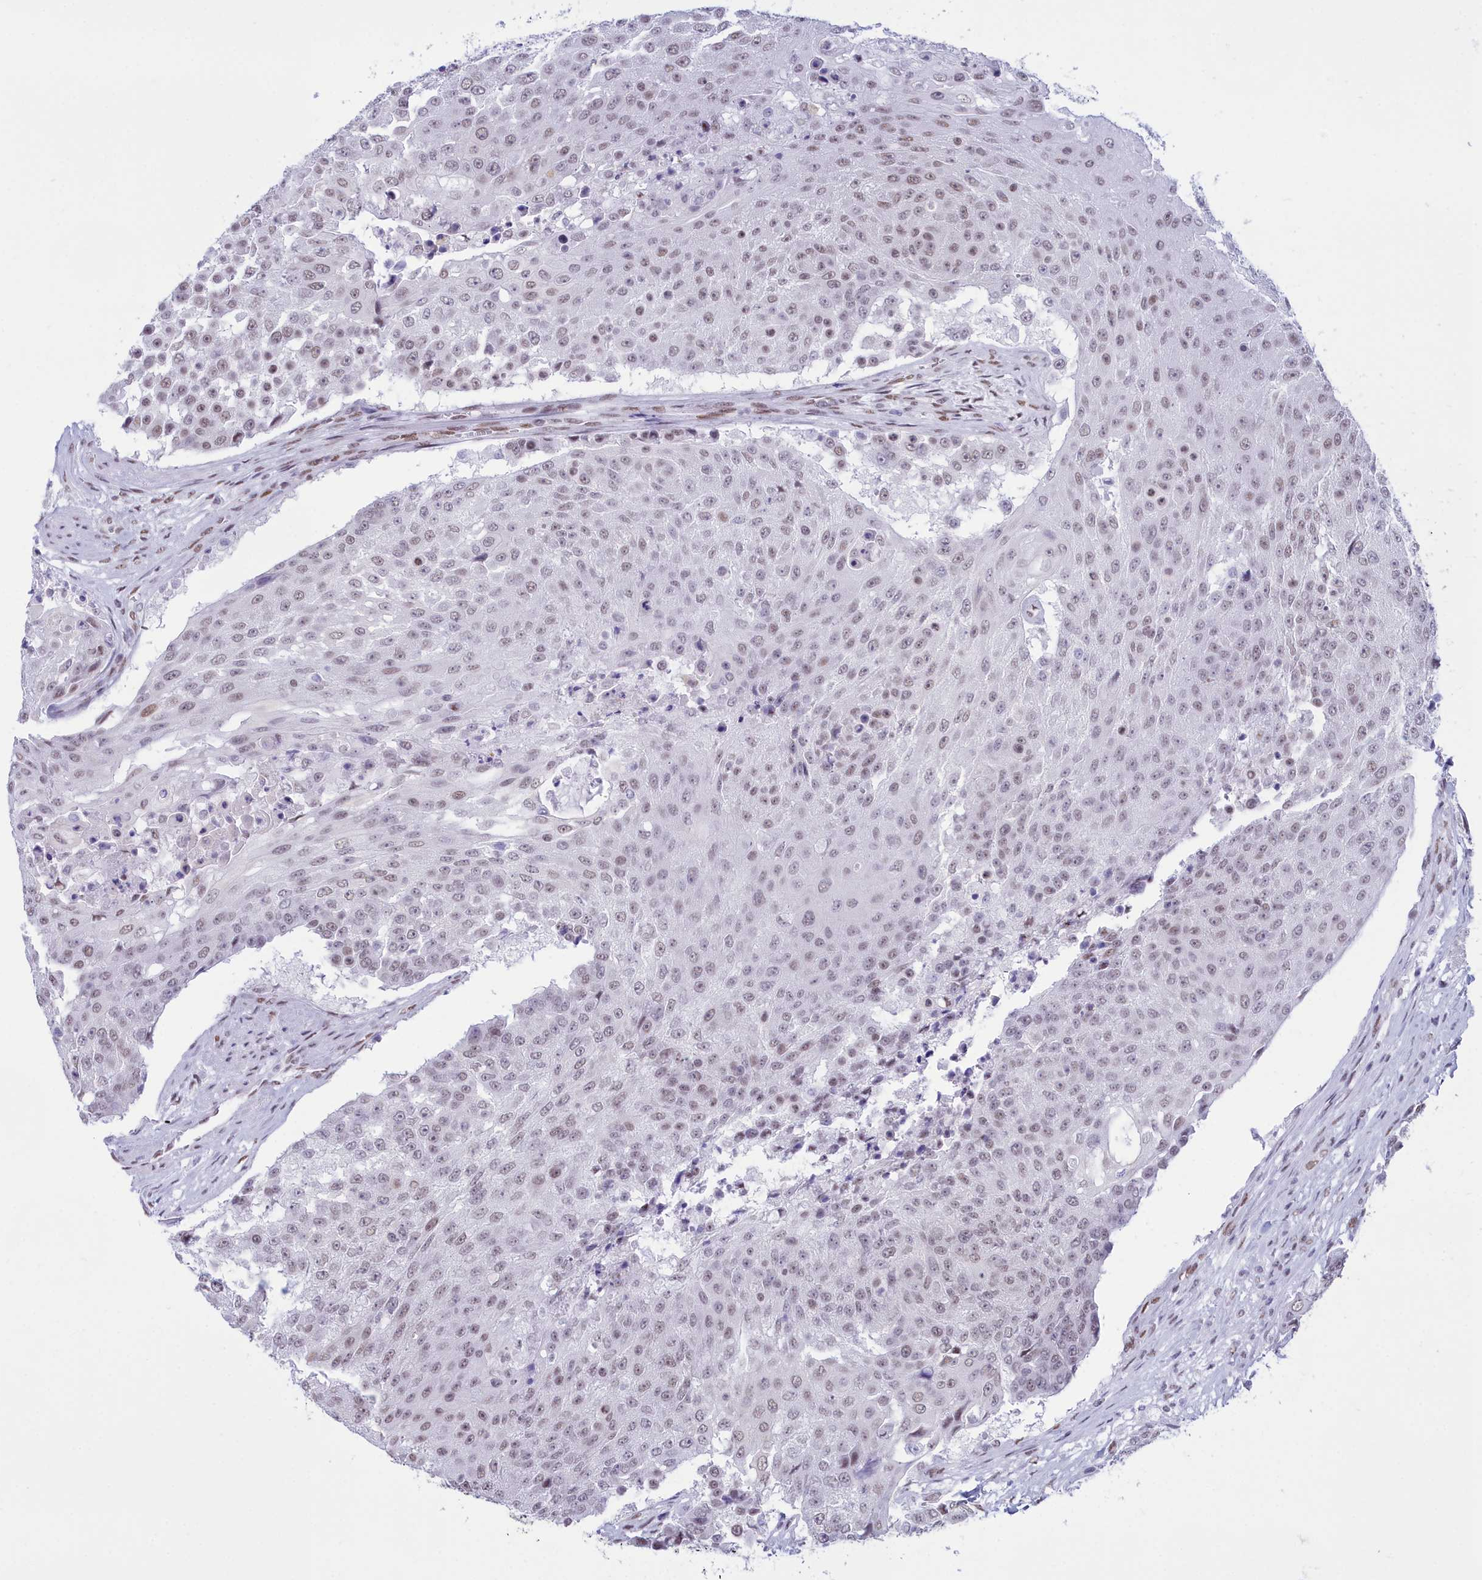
{"staining": {"intensity": "weak", "quantity": ">75%", "location": "nuclear"}, "tissue": "urothelial cancer", "cell_type": "Tumor cells", "image_type": "cancer", "snomed": [{"axis": "morphology", "description": "Urothelial carcinoma, High grade"}, {"axis": "topography", "description": "Urinary bladder"}], "caption": "This is an image of immunohistochemistry (IHC) staining of urothelial cancer, which shows weak staining in the nuclear of tumor cells.", "gene": "CDC26", "patient": {"sex": "female", "age": 63}}